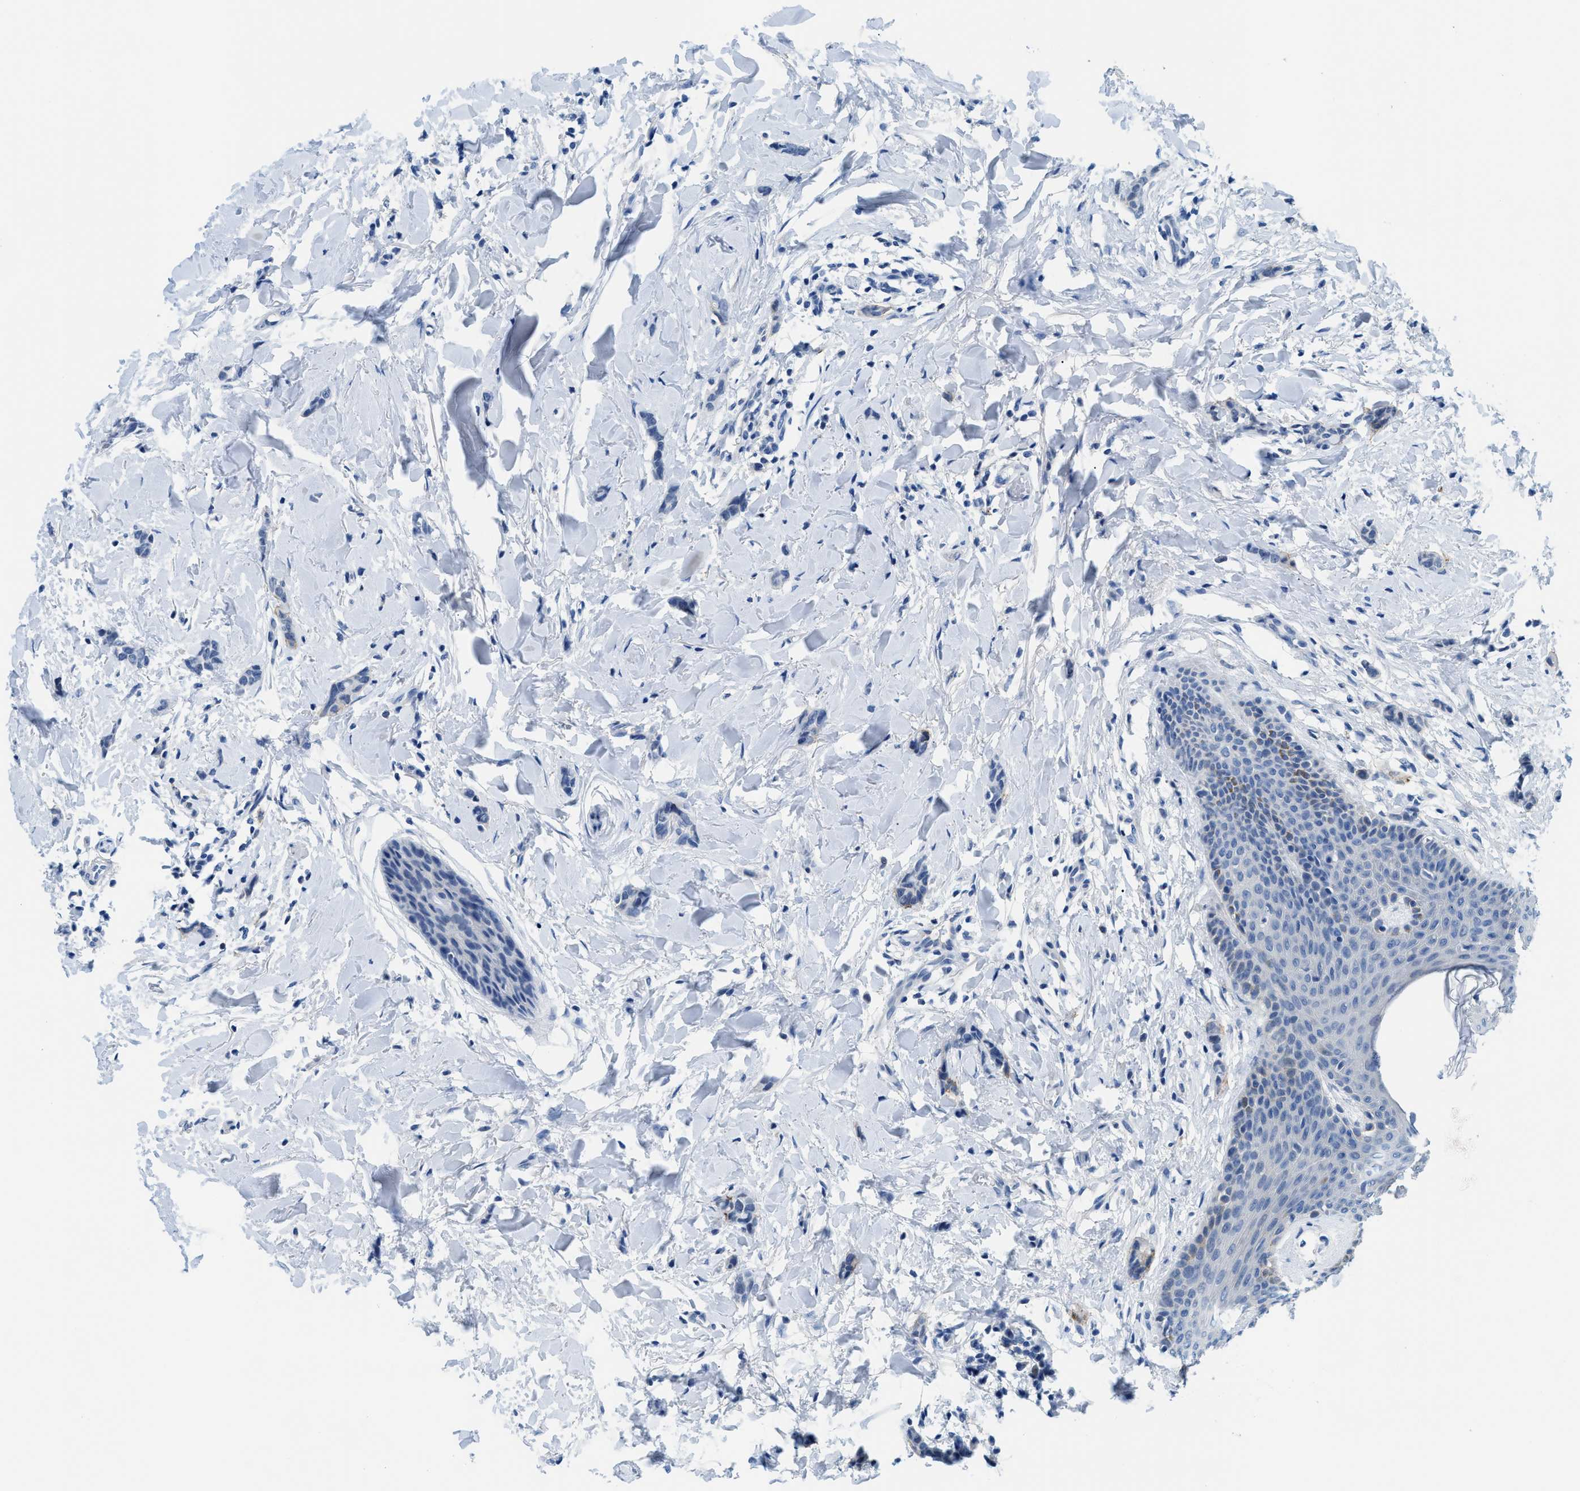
{"staining": {"intensity": "moderate", "quantity": "<25%", "location": "cytoplasmic/membranous"}, "tissue": "breast cancer", "cell_type": "Tumor cells", "image_type": "cancer", "snomed": [{"axis": "morphology", "description": "Lobular carcinoma"}, {"axis": "topography", "description": "Skin"}, {"axis": "topography", "description": "Breast"}], "caption": "This image shows breast cancer stained with immunohistochemistry (IHC) to label a protein in brown. The cytoplasmic/membranous of tumor cells show moderate positivity for the protein. Nuclei are counter-stained blue.", "gene": "MBL2", "patient": {"sex": "female", "age": 46}}